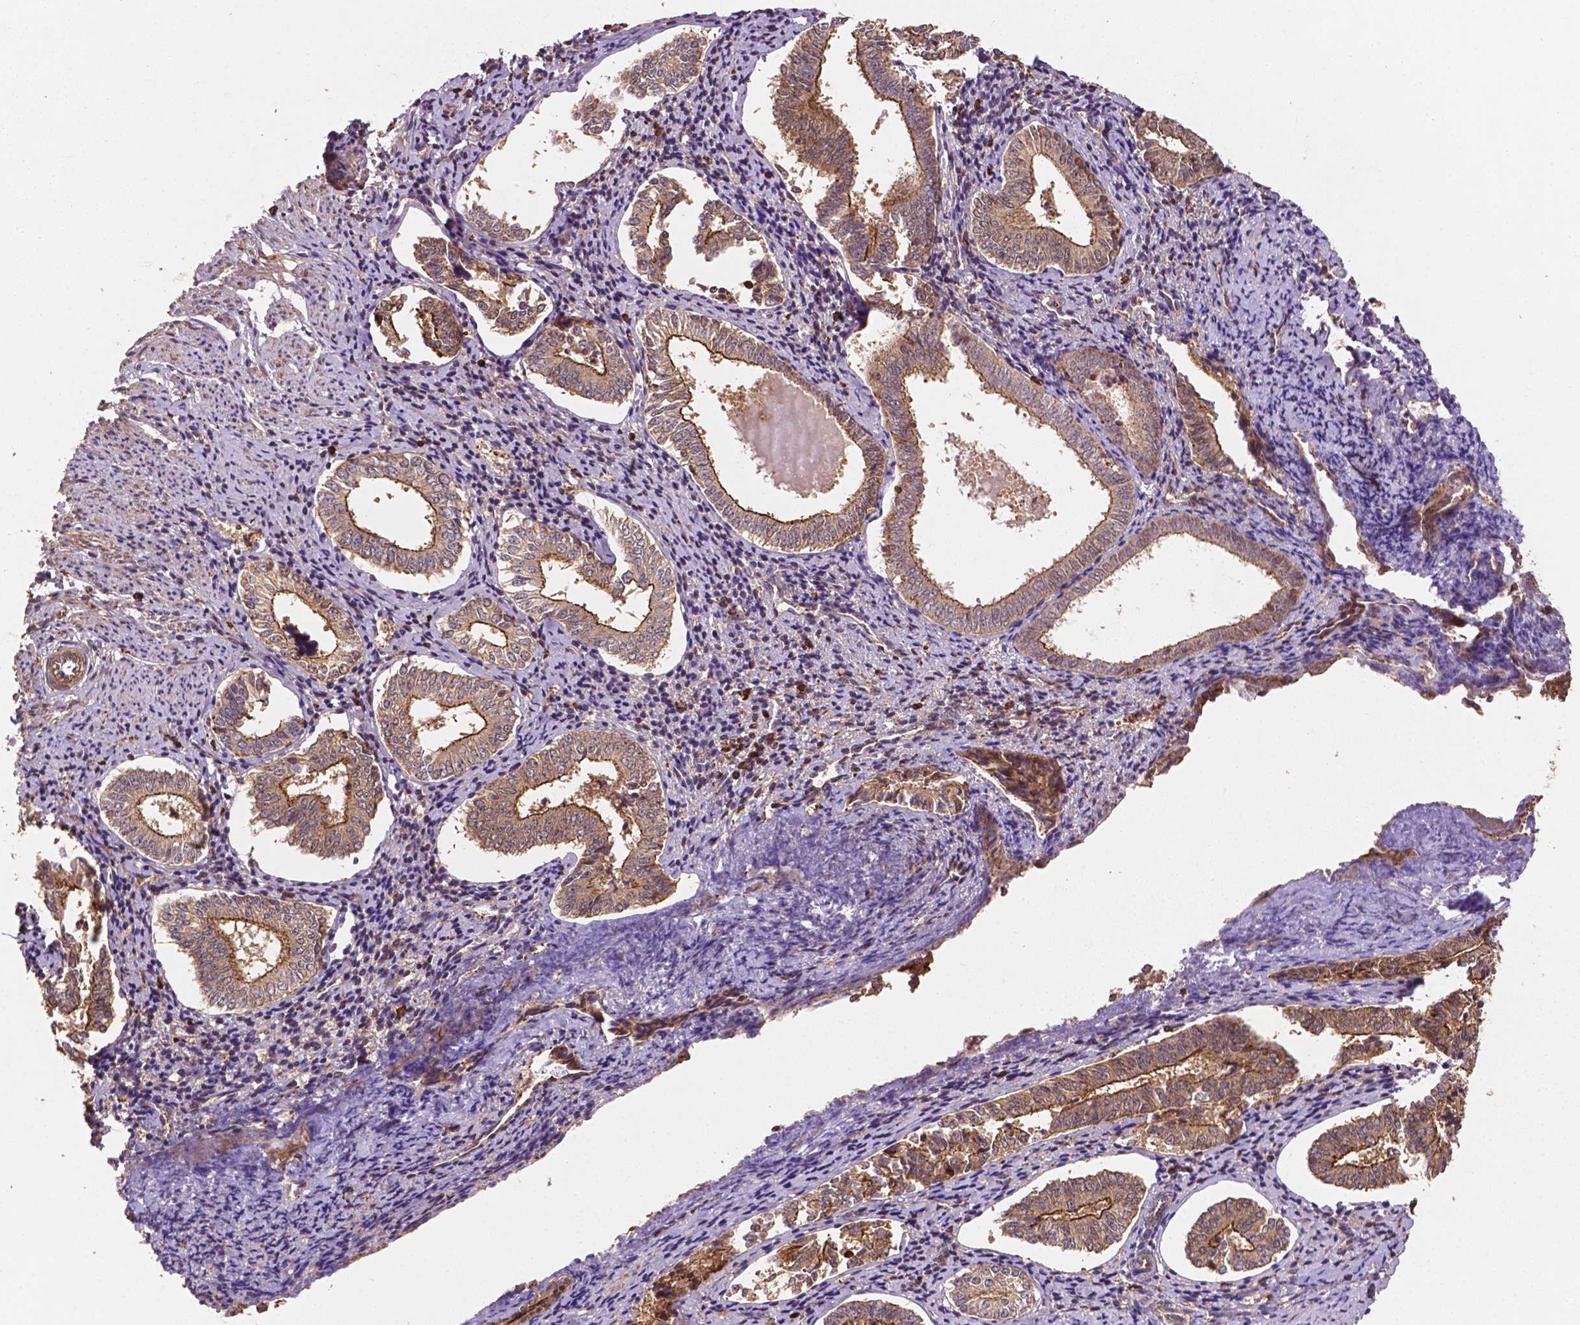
{"staining": {"intensity": "moderate", "quantity": ">75%", "location": "cytoplasmic/membranous"}, "tissue": "cervical cancer", "cell_type": "Tumor cells", "image_type": "cancer", "snomed": [{"axis": "morphology", "description": "Squamous cell carcinoma, NOS"}, {"axis": "topography", "description": "Cervix"}], "caption": "Brown immunohistochemical staining in human cervical cancer (squamous cell carcinoma) exhibits moderate cytoplasmic/membranous staining in about >75% of tumor cells. Immunohistochemistry (ihc) stains the protein in brown and the nuclei are stained blue.", "gene": "ZMYND19", "patient": {"sex": "female", "age": 59}}